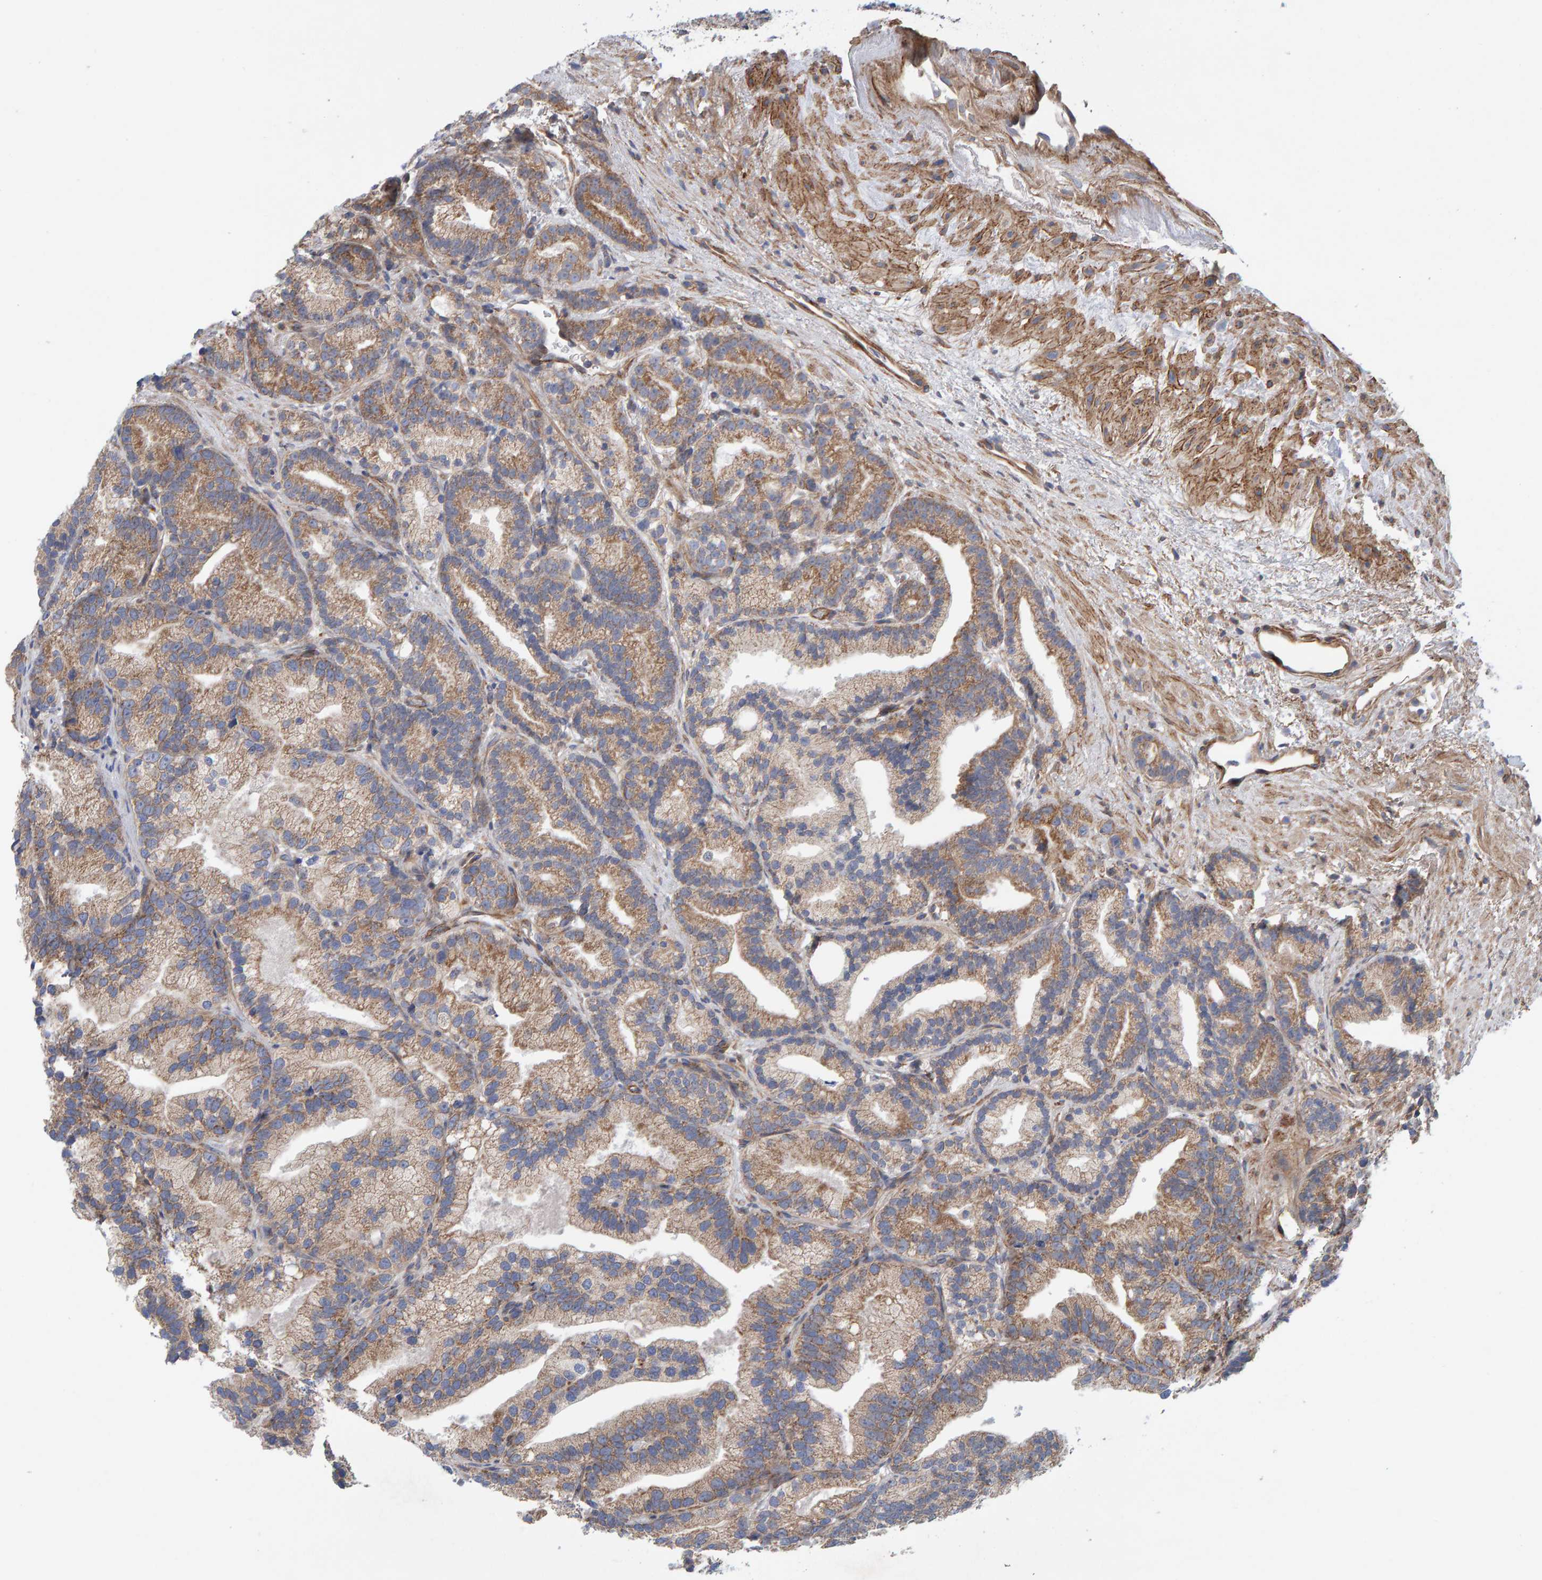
{"staining": {"intensity": "moderate", "quantity": ">75%", "location": "cytoplasmic/membranous"}, "tissue": "prostate cancer", "cell_type": "Tumor cells", "image_type": "cancer", "snomed": [{"axis": "morphology", "description": "Adenocarcinoma, Low grade"}, {"axis": "topography", "description": "Prostate"}], "caption": "The histopathology image demonstrates staining of prostate cancer, revealing moderate cytoplasmic/membranous protein staining (brown color) within tumor cells. The protein of interest is stained brown, and the nuclei are stained in blue (DAB (3,3'-diaminobenzidine) IHC with brightfield microscopy, high magnification).", "gene": "CDK5RAP3", "patient": {"sex": "male", "age": 89}}